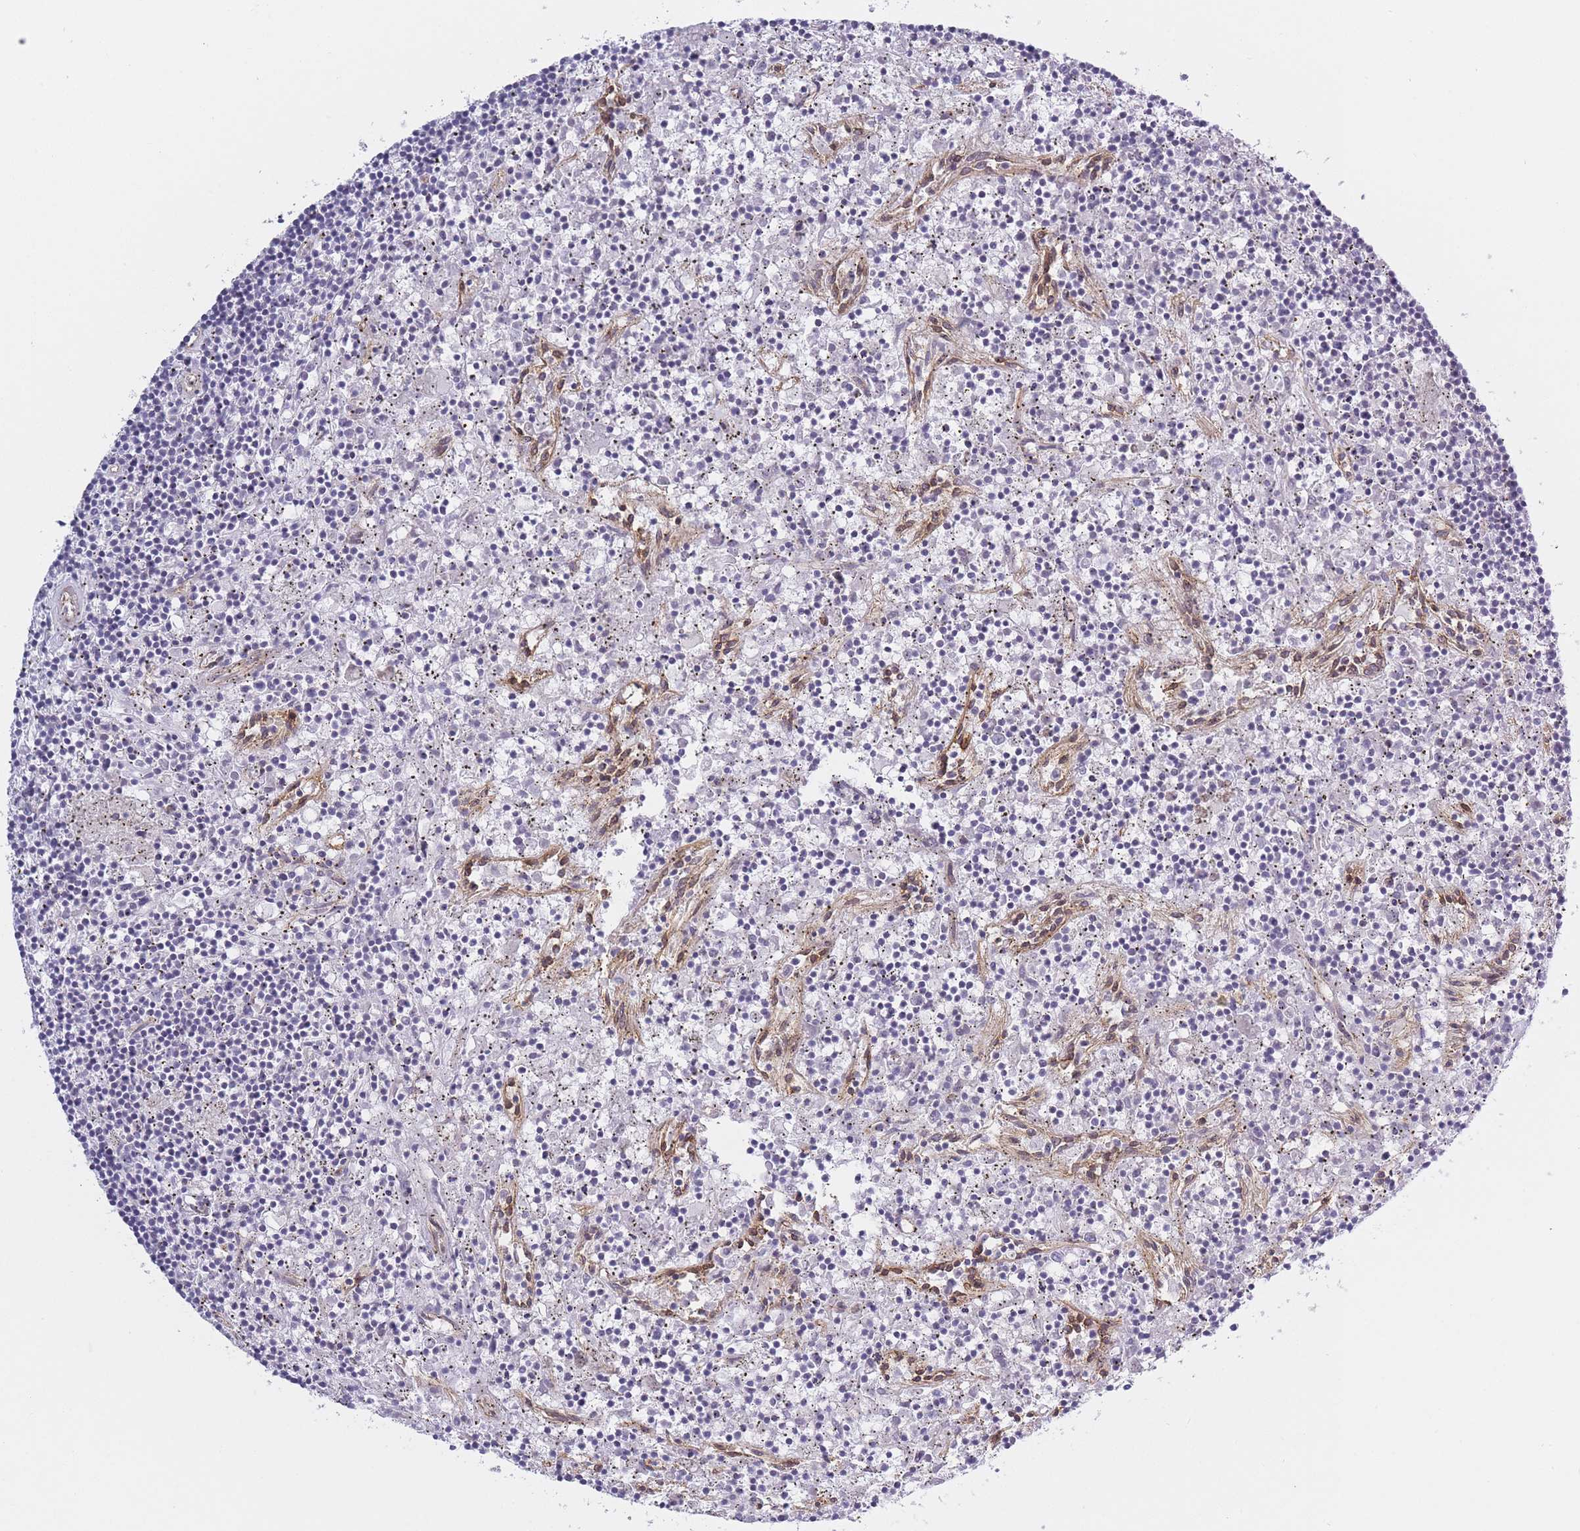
{"staining": {"intensity": "negative", "quantity": "none", "location": "none"}, "tissue": "lymphoma", "cell_type": "Tumor cells", "image_type": "cancer", "snomed": [{"axis": "morphology", "description": "Malignant lymphoma, non-Hodgkin's type, Low grade"}, {"axis": "topography", "description": "Spleen"}], "caption": "DAB (3,3'-diaminobenzidine) immunohistochemical staining of human lymphoma demonstrates no significant positivity in tumor cells.", "gene": "SLC7A6", "patient": {"sex": "male", "age": 76}}